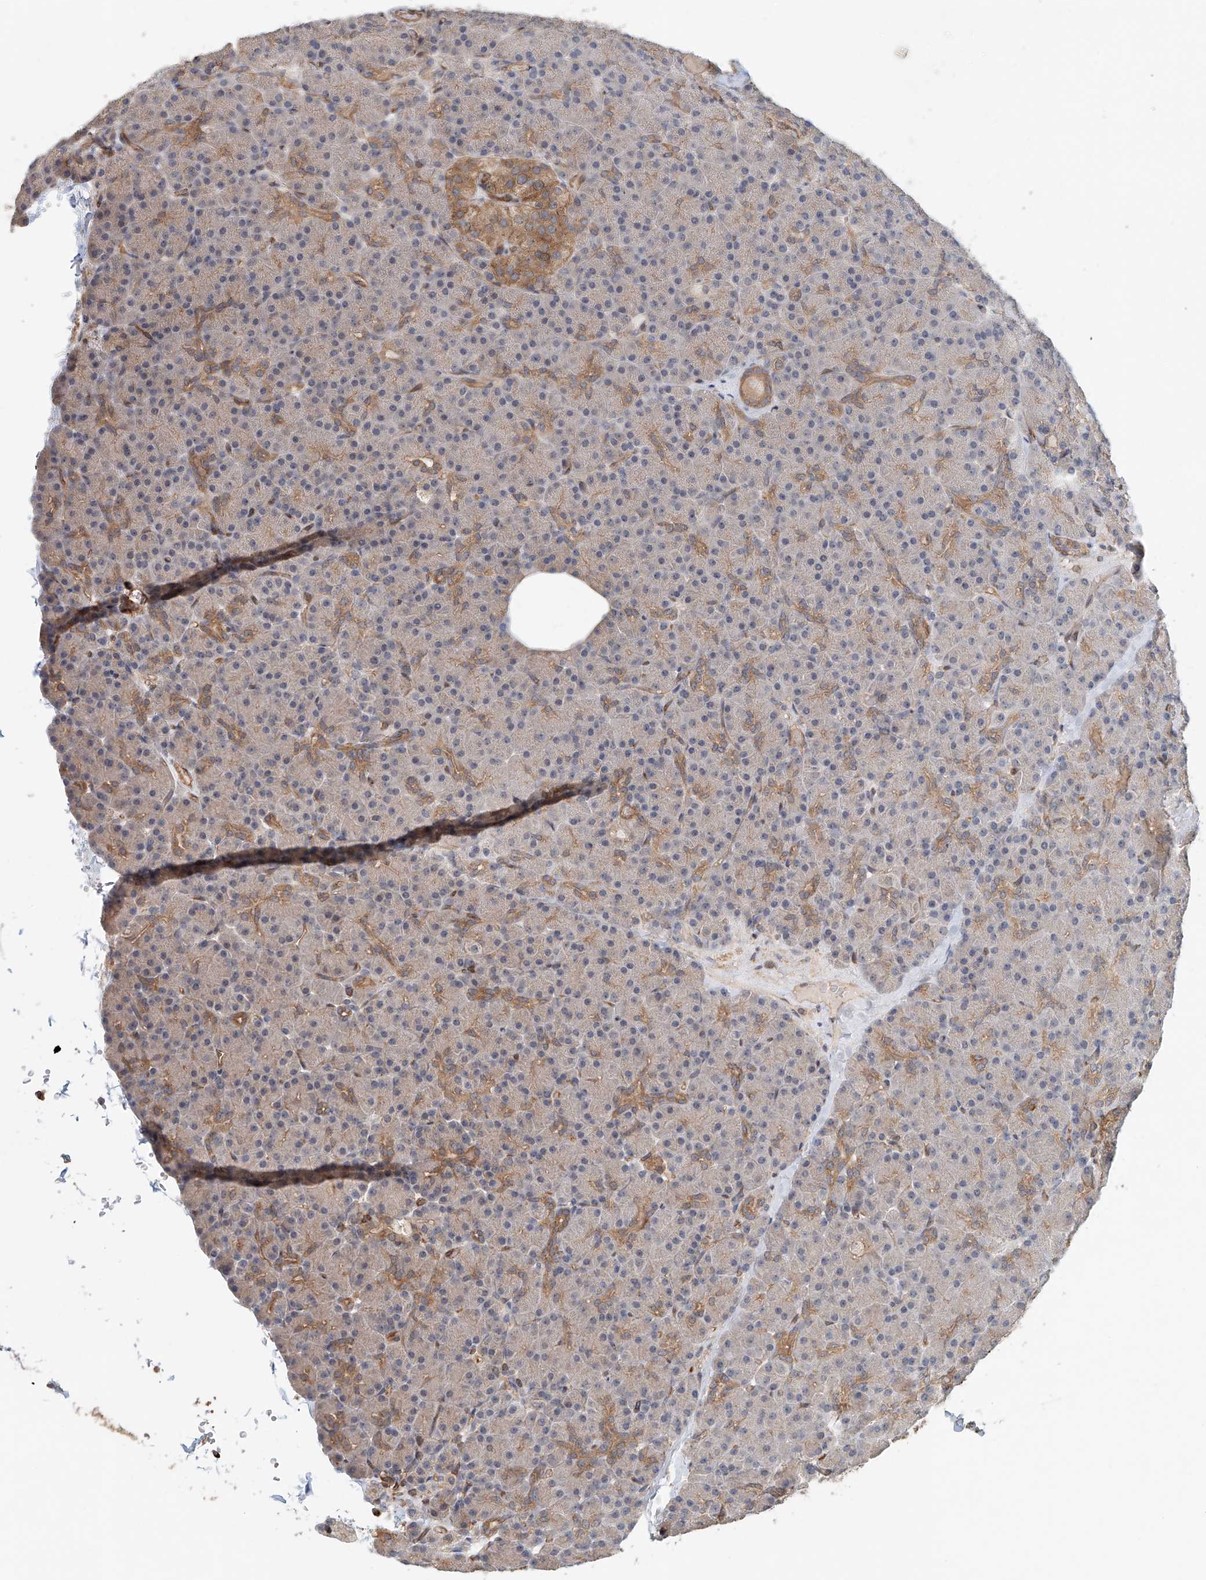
{"staining": {"intensity": "moderate", "quantity": "25%-75%", "location": "cytoplasmic/membranous"}, "tissue": "pancreas", "cell_type": "Exocrine glandular cells", "image_type": "normal", "snomed": [{"axis": "morphology", "description": "Normal tissue, NOS"}, {"axis": "topography", "description": "Pancreas"}], "caption": "IHC photomicrograph of unremarkable pancreas: human pancreas stained using immunohistochemistry (IHC) shows medium levels of moderate protein expression localized specifically in the cytoplasmic/membranous of exocrine glandular cells, appearing as a cytoplasmic/membranous brown color.", "gene": "FRYL", "patient": {"sex": "female", "age": 43}}